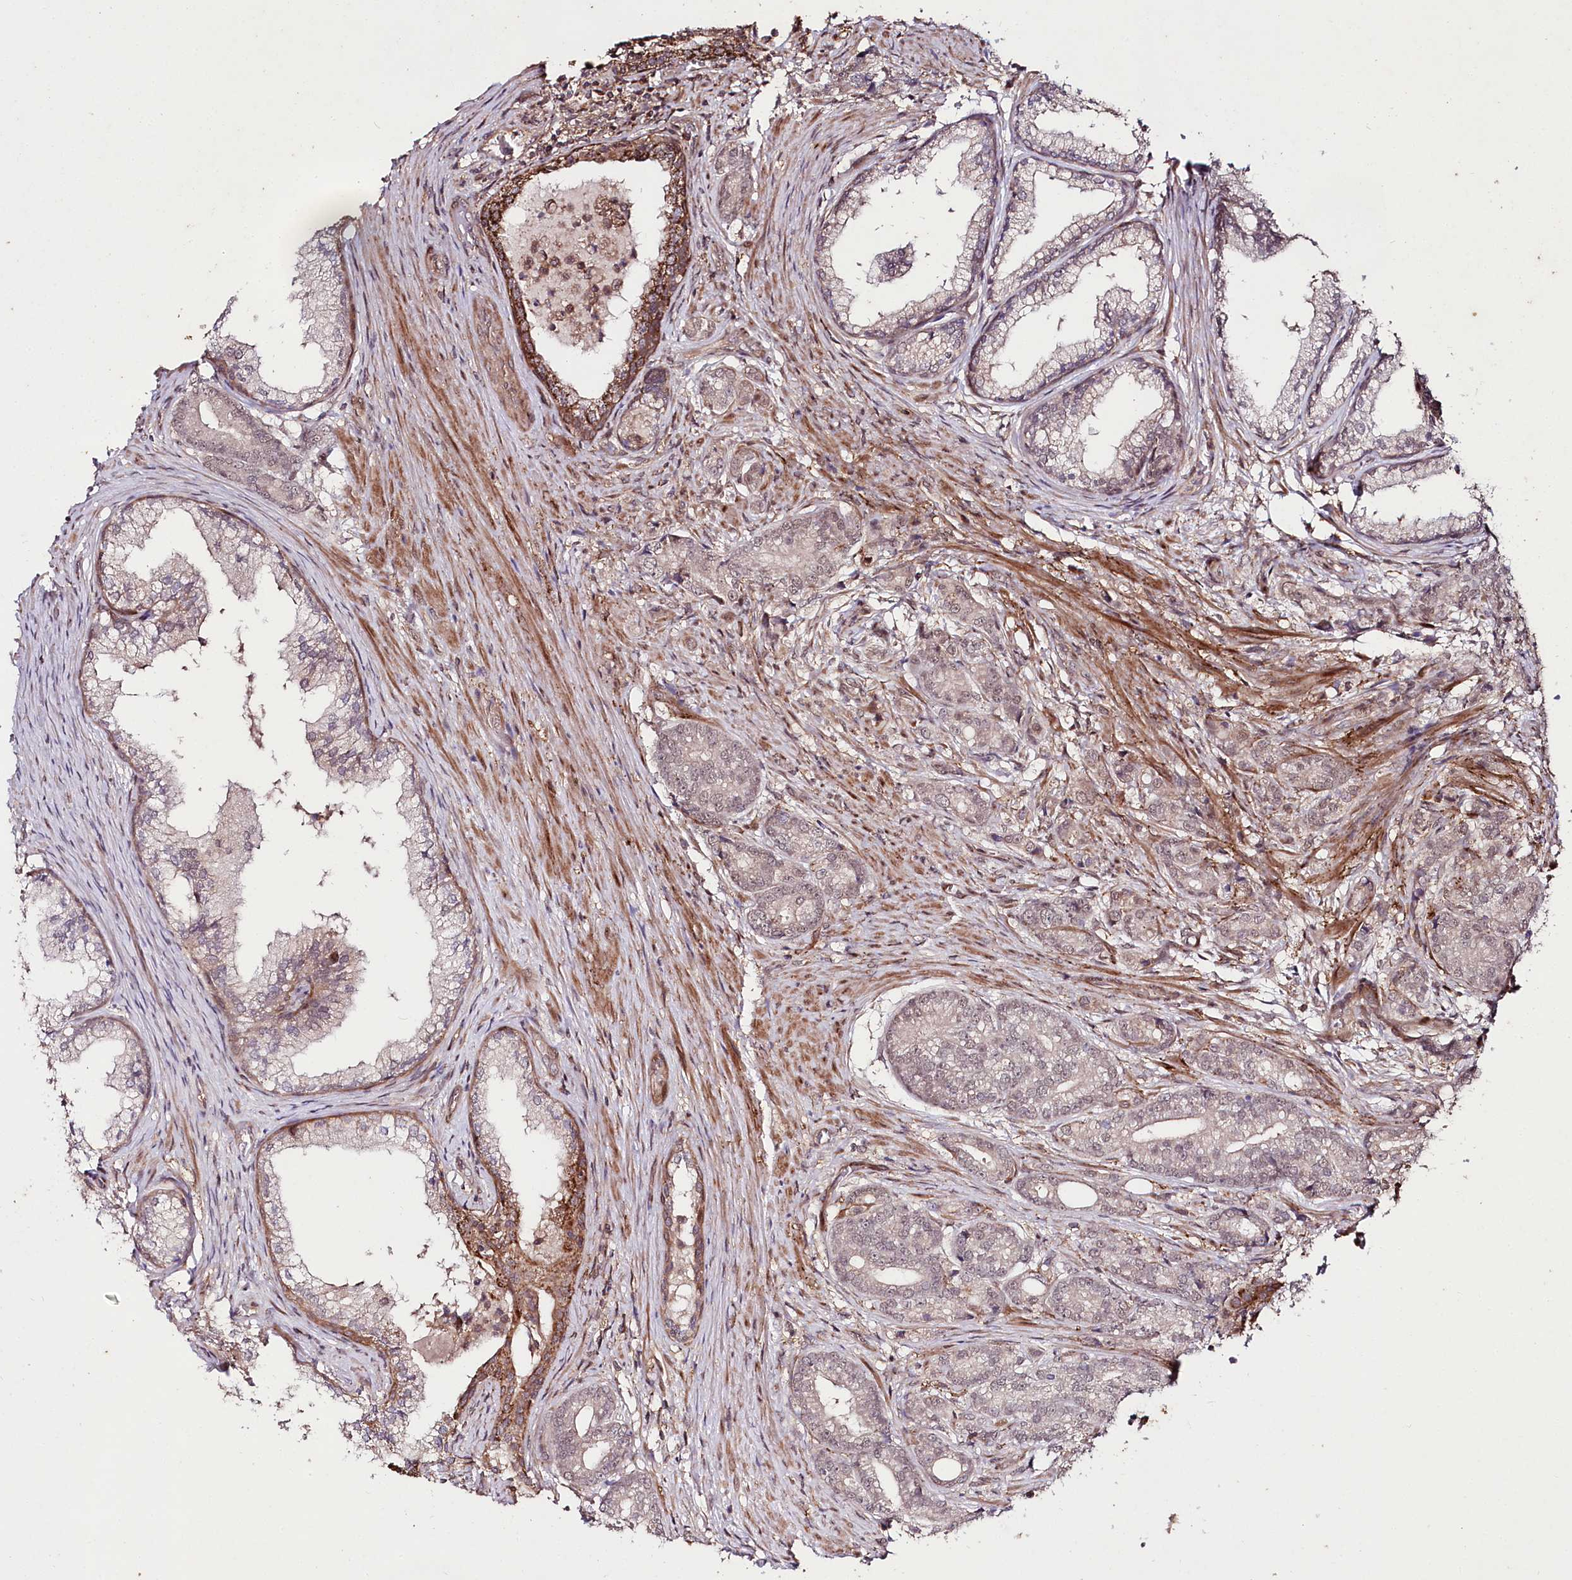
{"staining": {"intensity": "negative", "quantity": "none", "location": "none"}, "tissue": "prostate cancer", "cell_type": "Tumor cells", "image_type": "cancer", "snomed": [{"axis": "morphology", "description": "Adenocarcinoma, Low grade"}, {"axis": "topography", "description": "Prostate"}], "caption": "The micrograph exhibits no significant positivity in tumor cells of prostate low-grade adenocarcinoma.", "gene": "PHLDB1", "patient": {"sex": "male", "age": 71}}